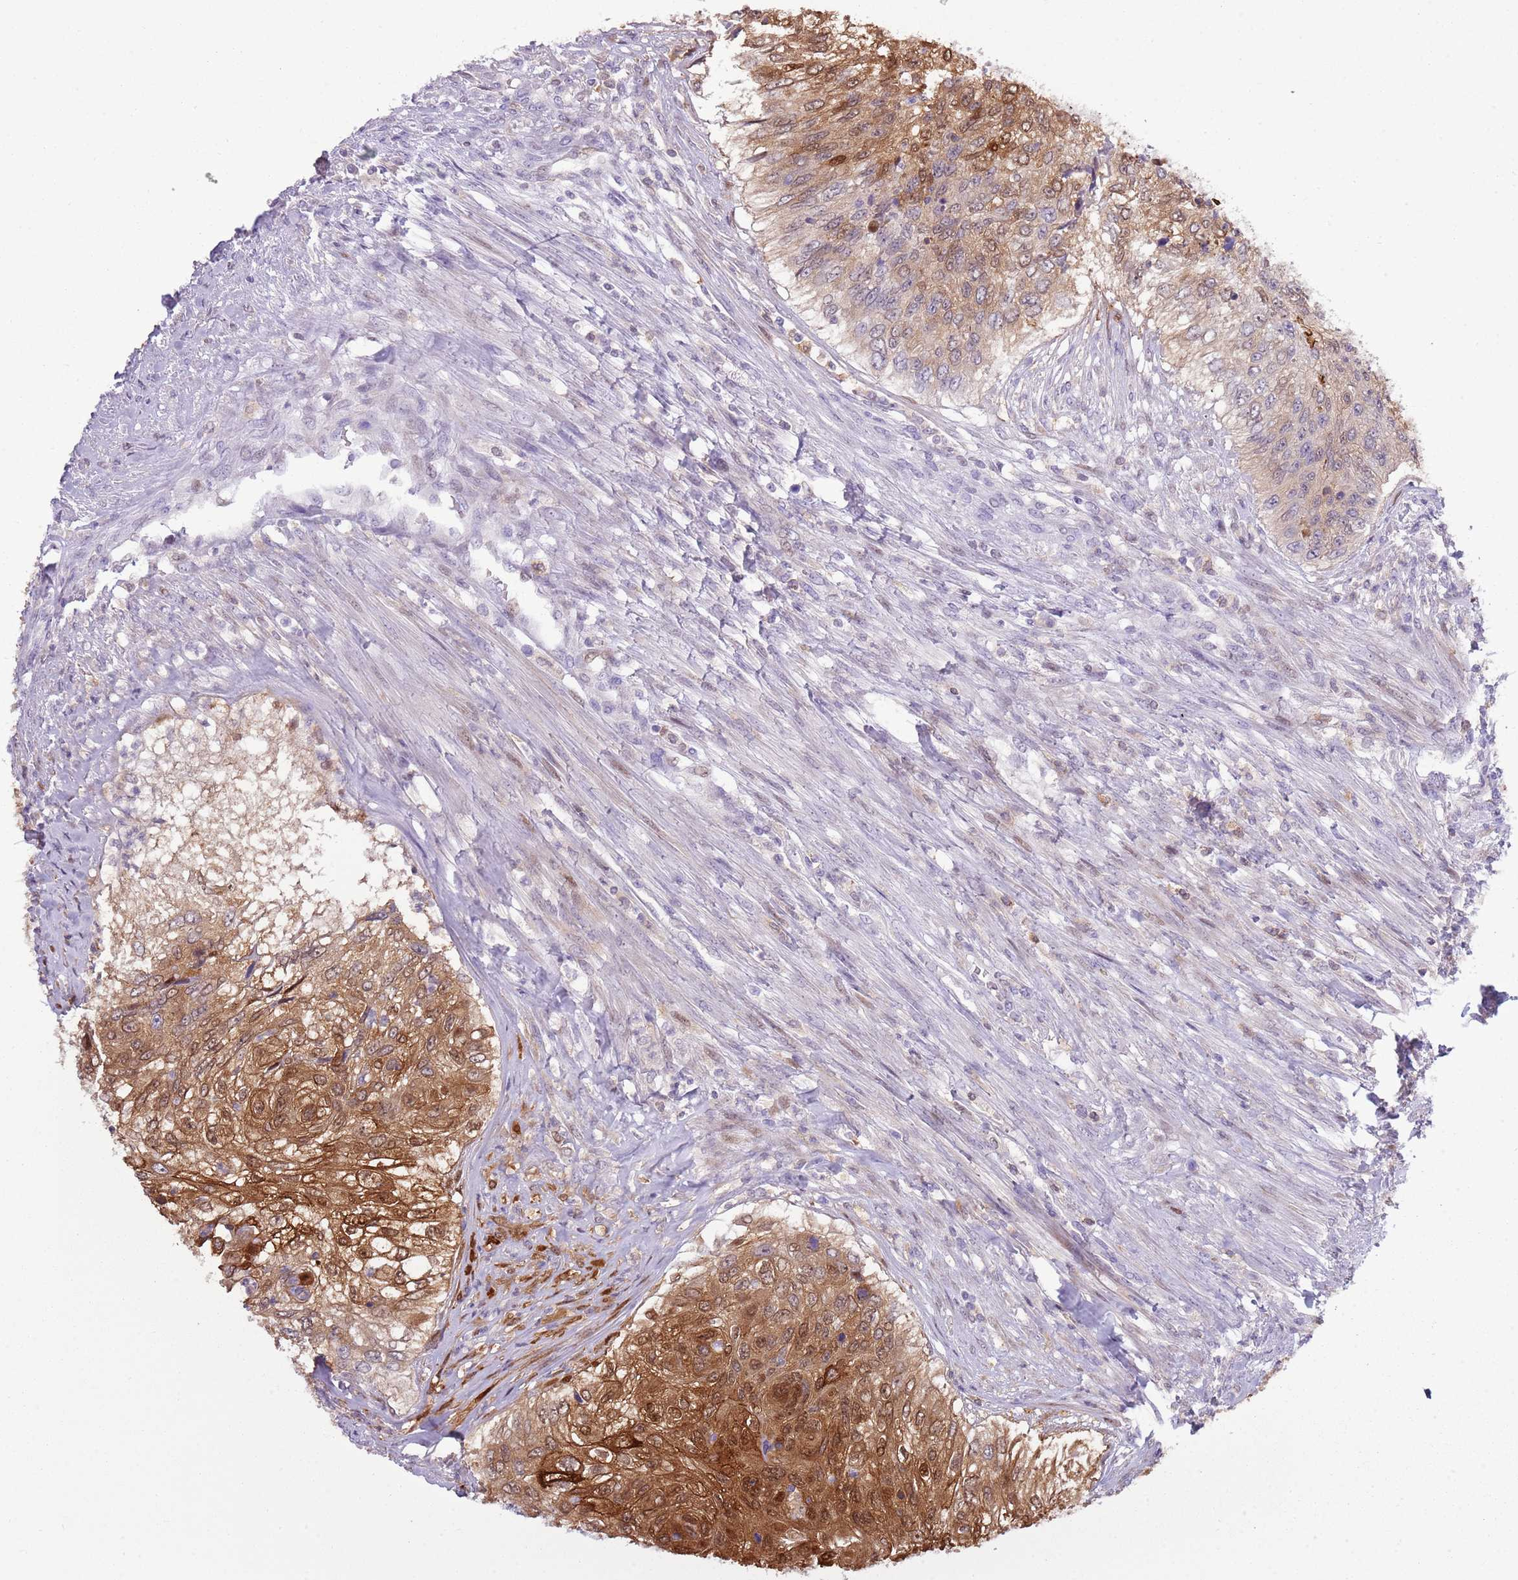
{"staining": {"intensity": "moderate", "quantity": "25%-75%", "location": "cytoplasmic/membranous,nuclear"}, "tissue": "urothelial cancer", "cell_type": "Tumor cells", "image_type": "cancer", "snomed": [{"axis": "morphology", "description": "Urothelial carcinoma, High grade"}, {"axis": "topography", "description": "Urinary bladder"}], "caption": "Immunohistochemistry (IHC) of urothelial carcinoma (high-grade) shows medium levels of moderate cytoplasmic/membranous and nuclear staining in approximately 25%-75% of tumor cells.", "gene": "NBPF6", "patient": {"sex": "female", "age": 60}}